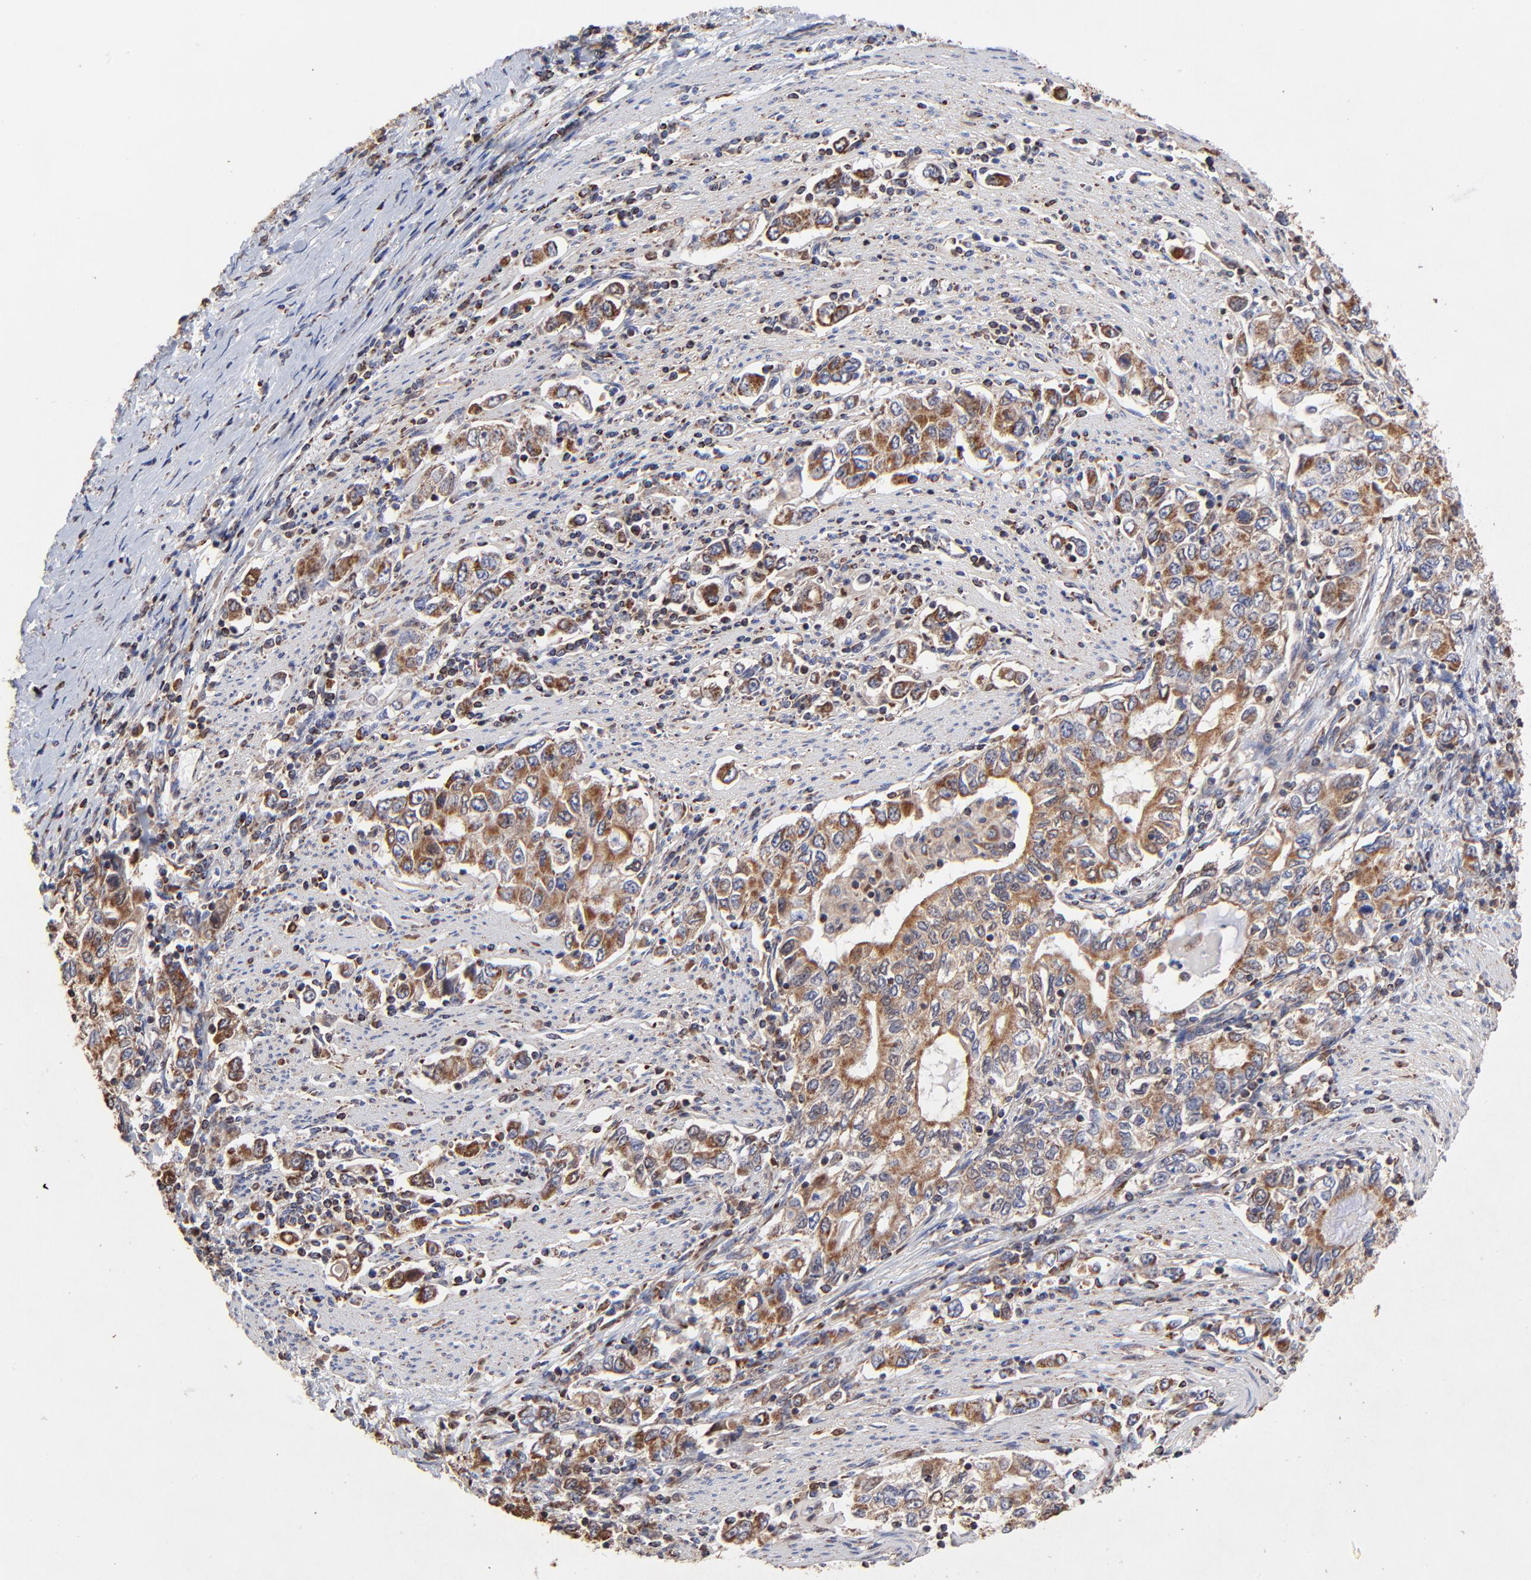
{"staining": {"intensity": "strong", "quantity": ">75%", "location": "cytoplasmic/membranous"}, "tissue": "stomach cancer", "cell_type": "Tumor cells", "image_type": "cancer", "snomed": [{"axis": "morphology", "description": "Adenocarcinoma, NOS"}, {"axis": "topography", "description": "Stomach, lower"}], "caption": "Strong cytoplasmic/membranous protein expression is seen in approximately >75% of tumor cells in stomach adenocarcinoma.", "gene": "SSBP1", "patient": {"sex": "female", "age": 72}}